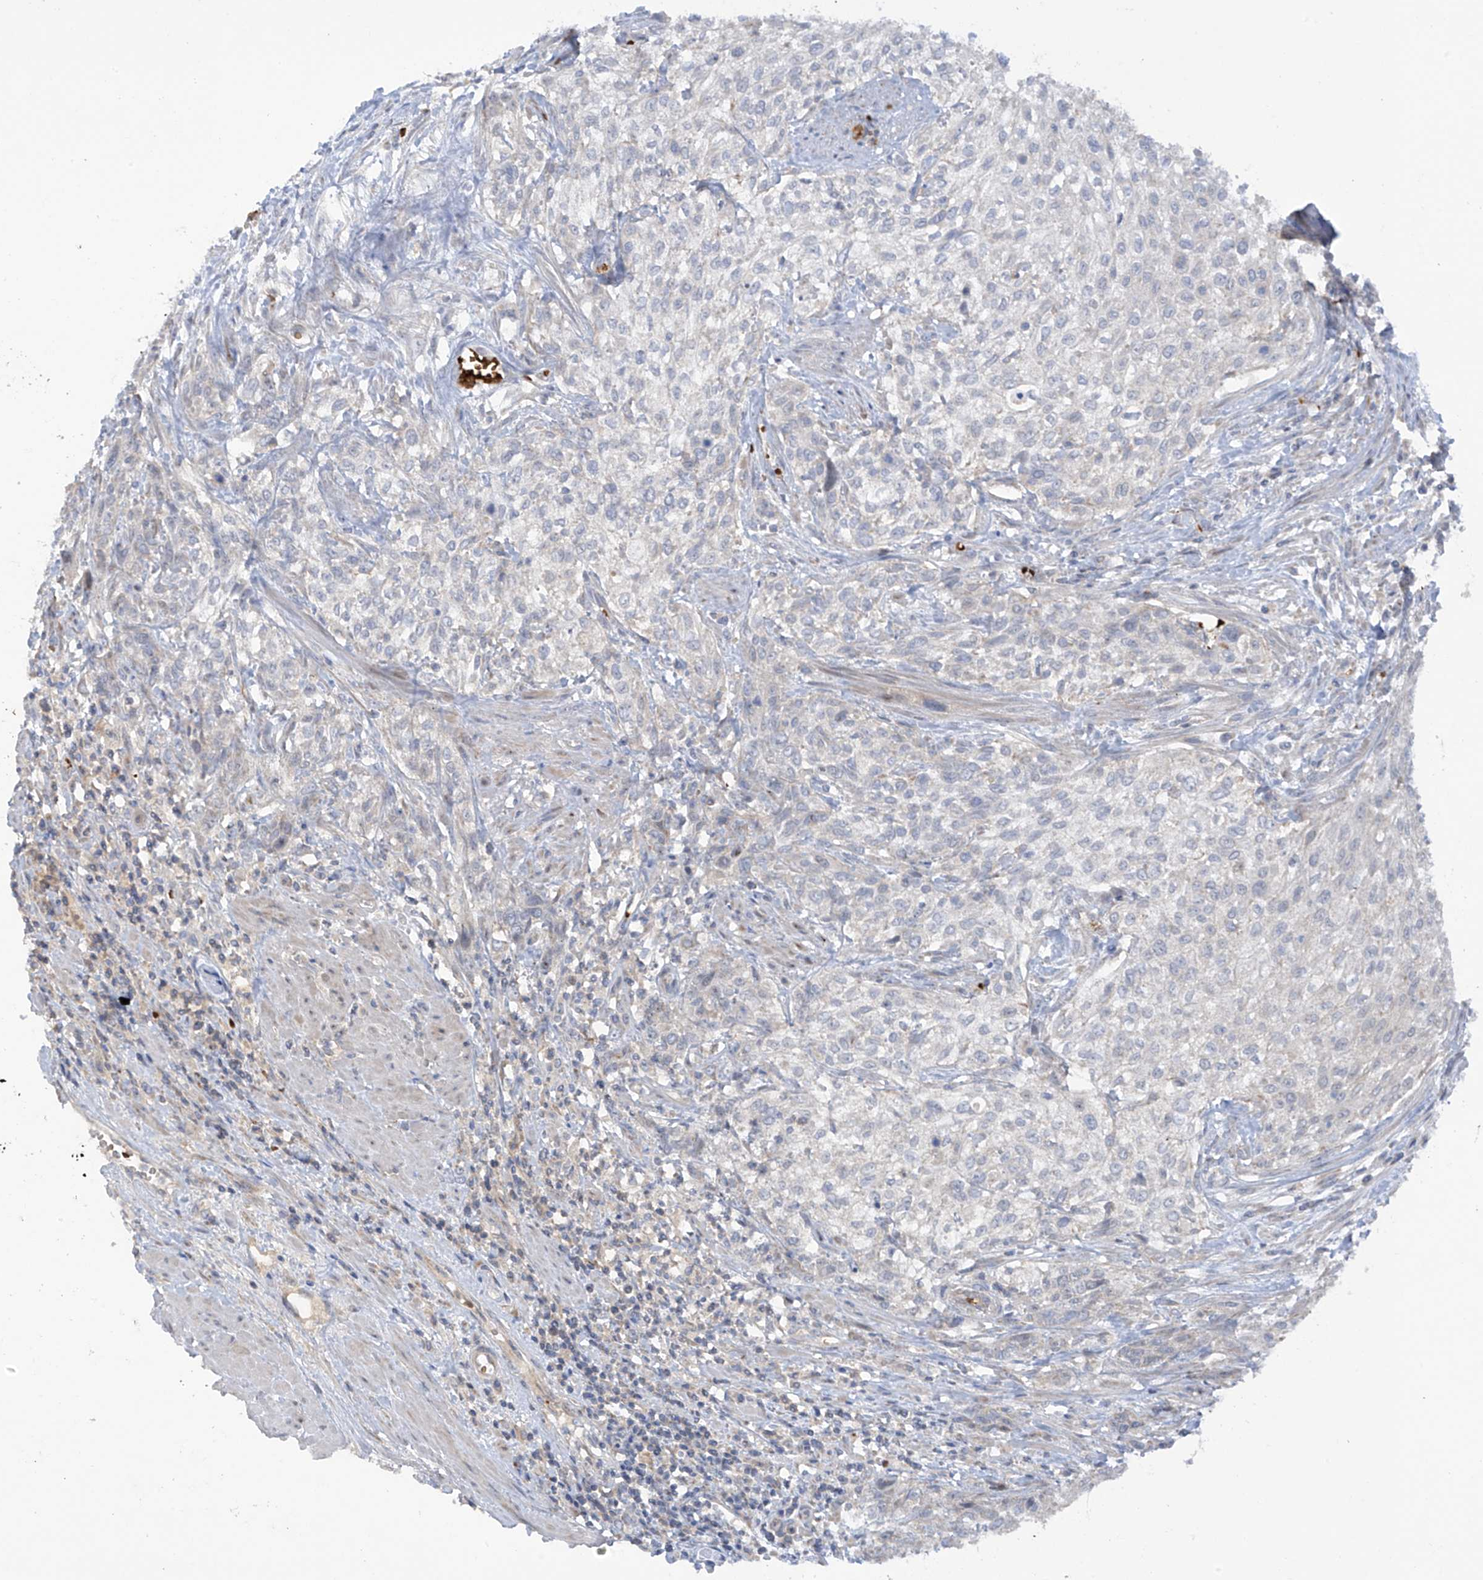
{"staining": {"intensity": "negative", "quantity": "none", "location": "none"}, "tissue": "urothelial cancer", "cell_type": "Tumor cells", "image_type": "cancer", "snomed": [{"axis": "morphology", "description": "Urothelial carcinoma, High grade"}, {"axis": "topography", "description": "Urinary bladder"}], "caption": "Urothelial cancer stained for a protein using IHC demonstrates no staining tumor cells.", "gene": "METTL18", "patient": {"sex": "male", "age": 35}}